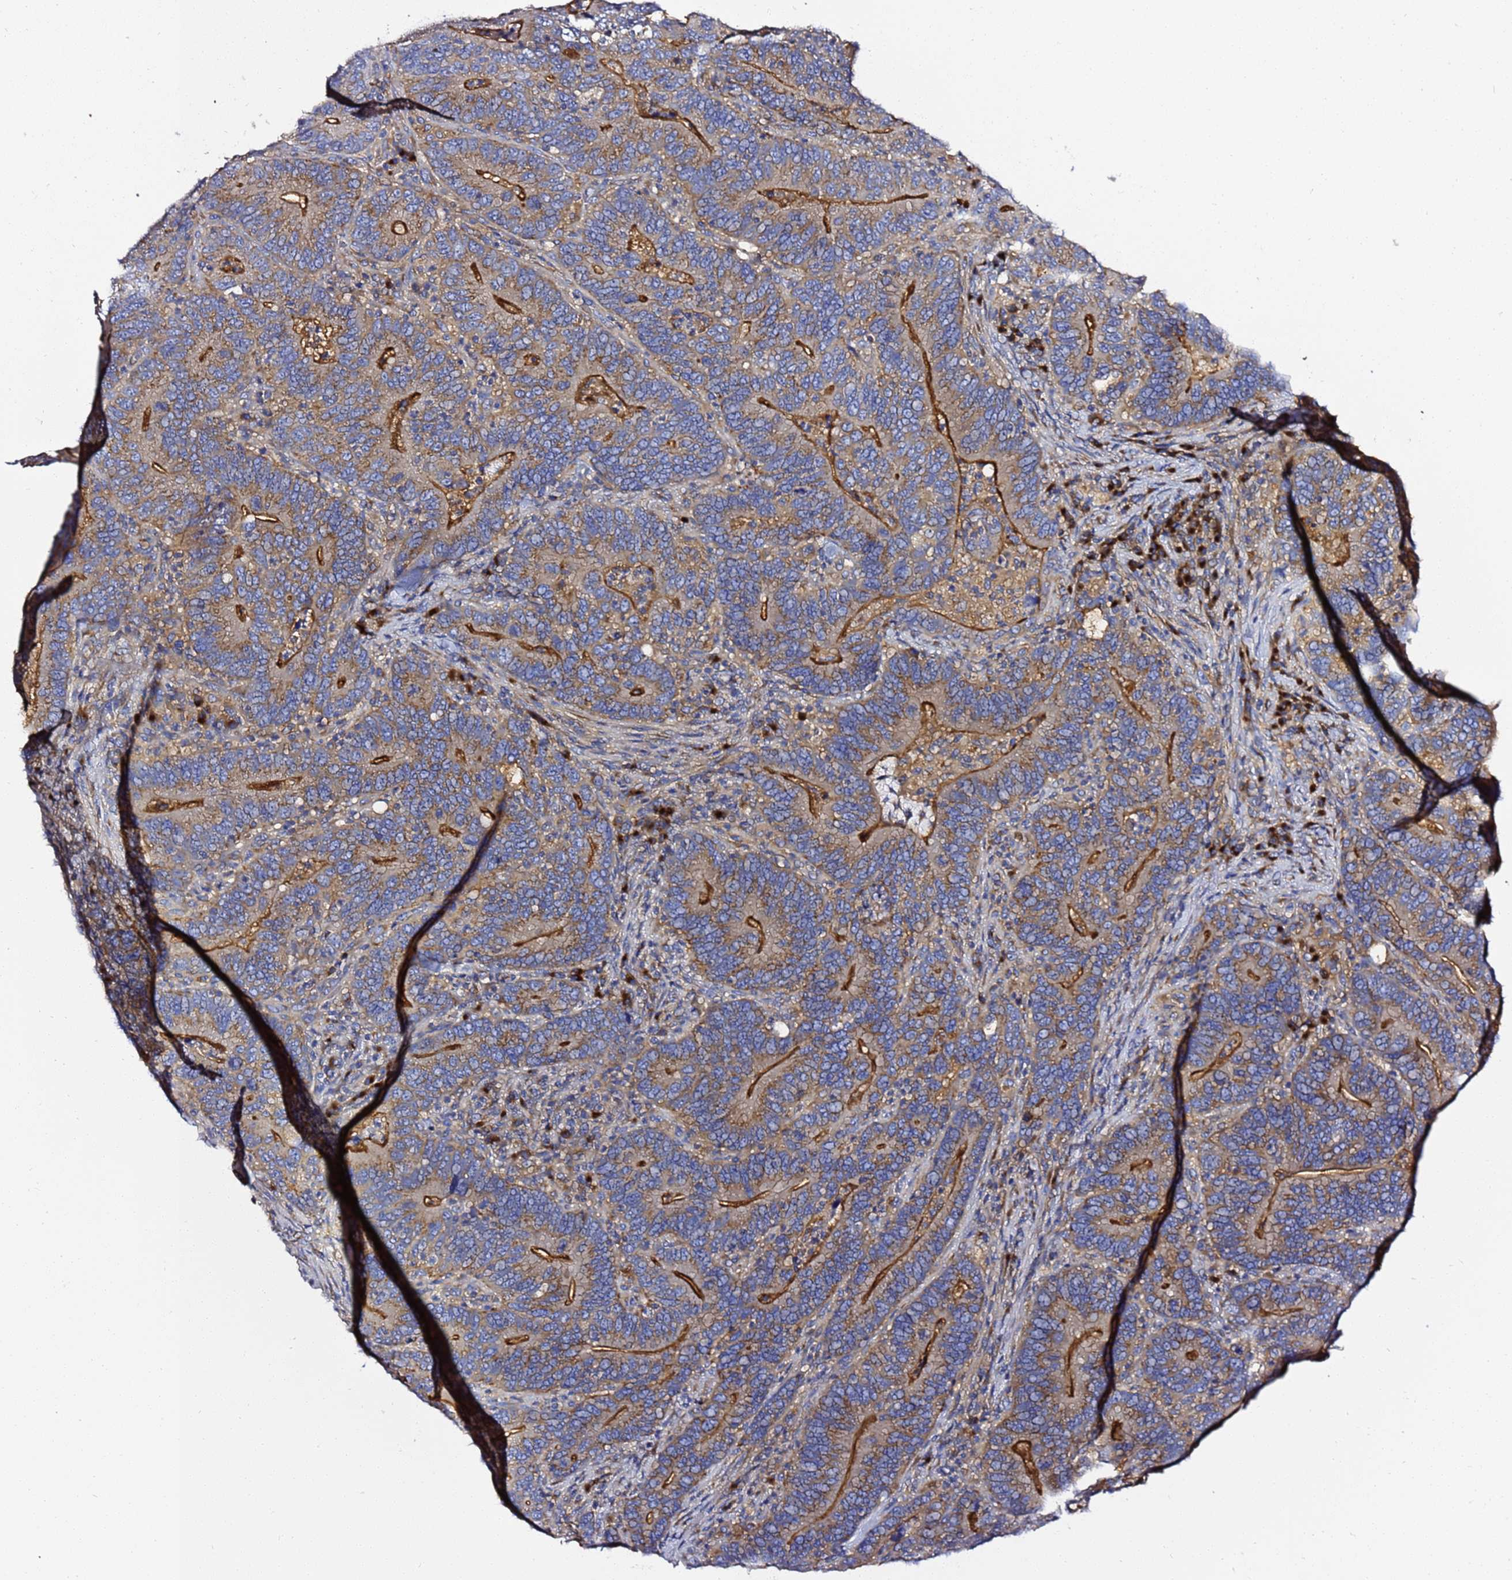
{"staining": {"intensity": "strong", "quantity": "25%-75%", "location": "cytoplasmic/membranous"}, "tissue": "colorectal cancer", "cell_type": "Tumor cells", "image_type": "cancer", "snomed": [{"axis": "morphology", "description": "Adenocarcinoma, NOS"}, {"axis": "topography", "description": "Colon"}], "caption": "Immunohistochemical staining of colorectal adenocarcinoma displays strong cytoplasmic/membranous protein staining in approximately 25%-75% of tumor cells.", "gene": "ANAPC1", "patient": {"sex": "female", "age": 66}}